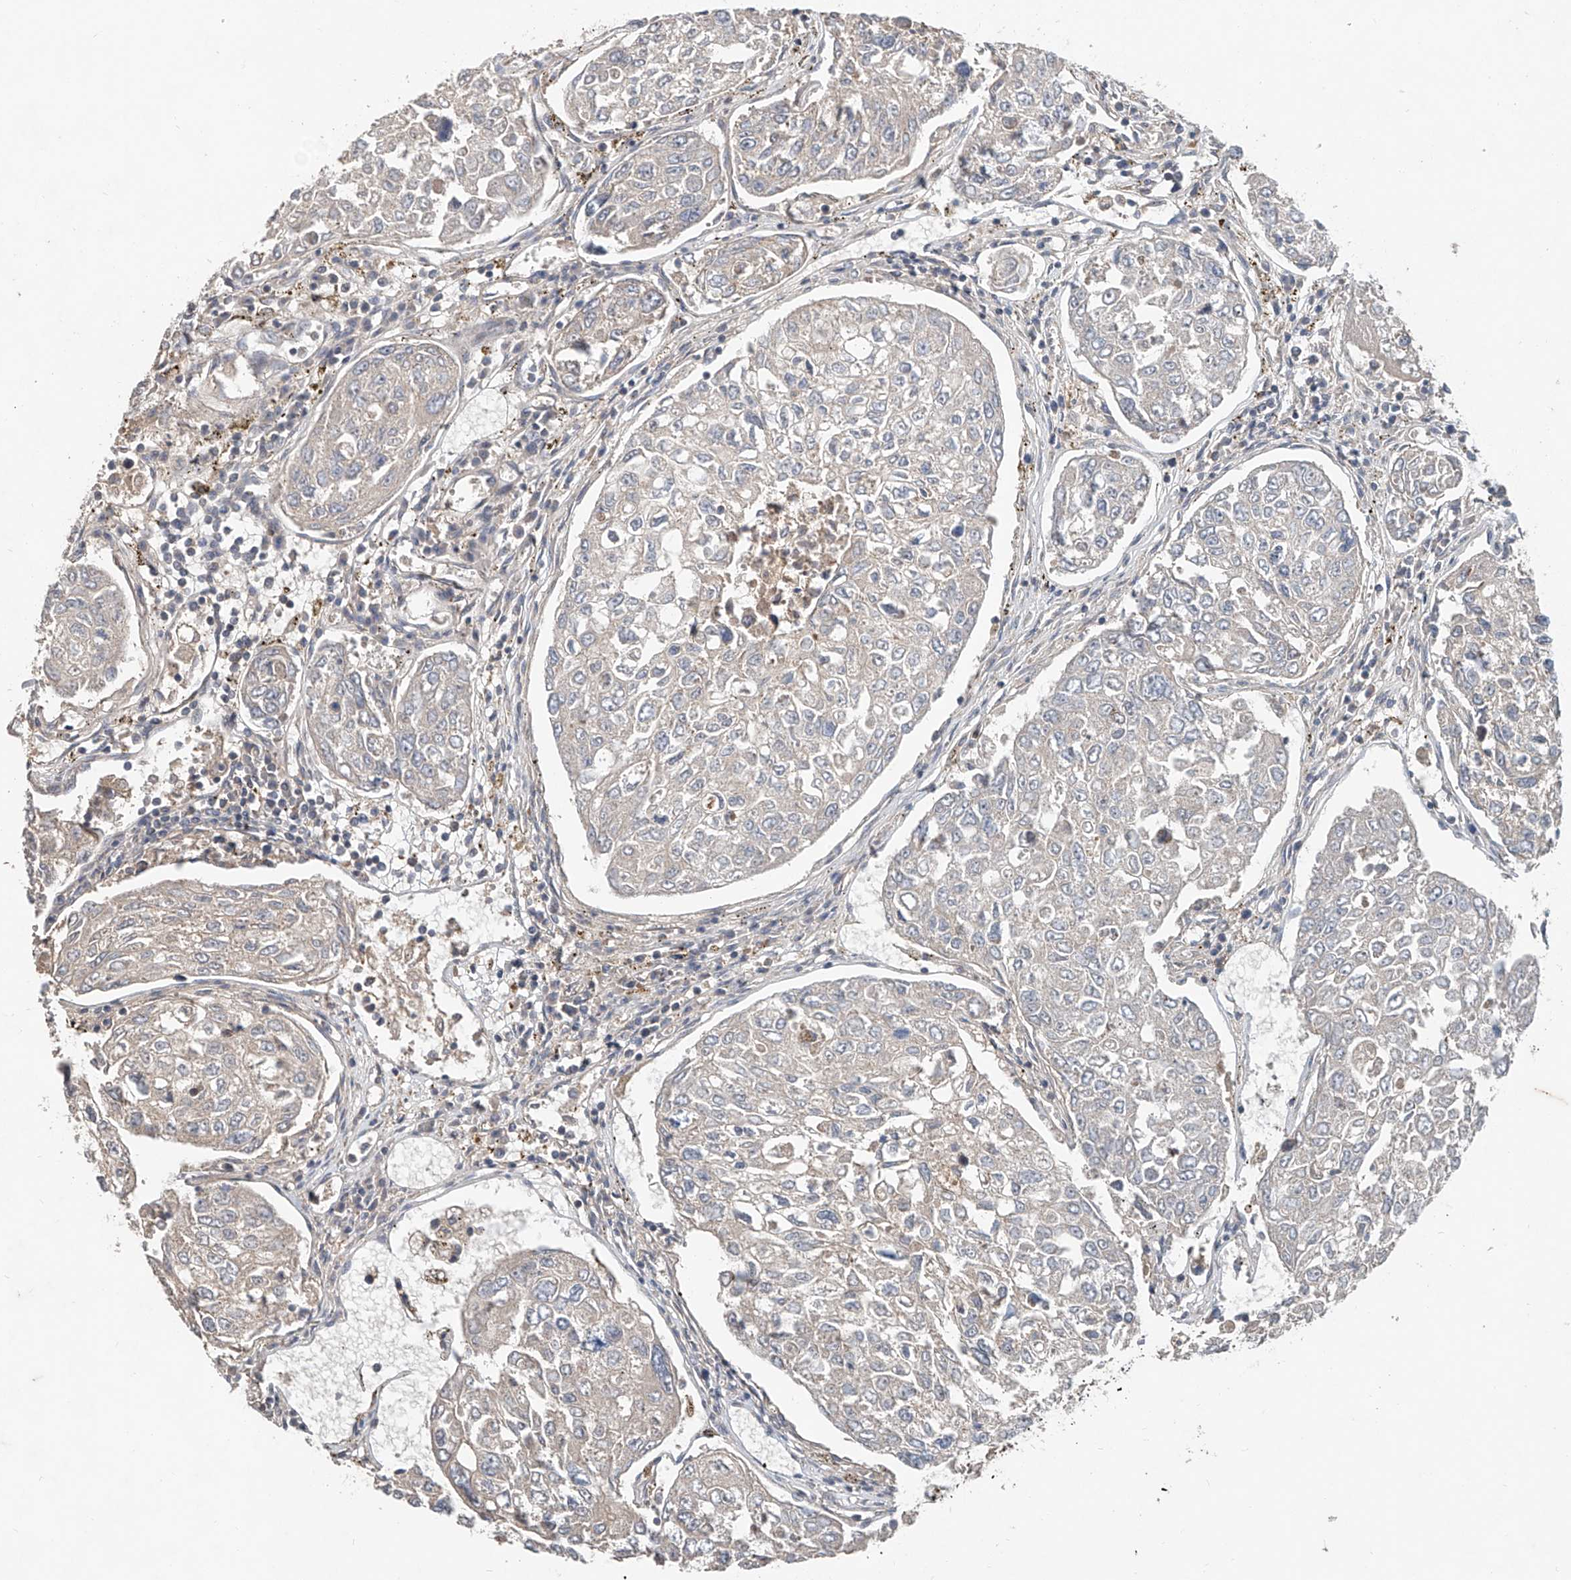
{"staining": {"intensity": "weak", "quantity": "25%-75%", "location": "cytoplasmic/membranous"}, "tissue": "urothelial cancer", "cell_type": "Tumor cells", "image_type": "cancer", "snomed": [{"axis": "morphology", "description": "Urothelial carcinoma, High grade"}, {"axis": "topography", "description": "Lymph node"}, {"axis": "topography", "description": "Urinary bladder"}], "caption": "Urothelial carcinoma (high-grade) stained with a brown dye exhibits weak cytoplasmic/membranous positive positivity in about 25%-75% of tumor cells.", "gene": "ADAM23", "patient": {"sex": "male", "age": 51}}